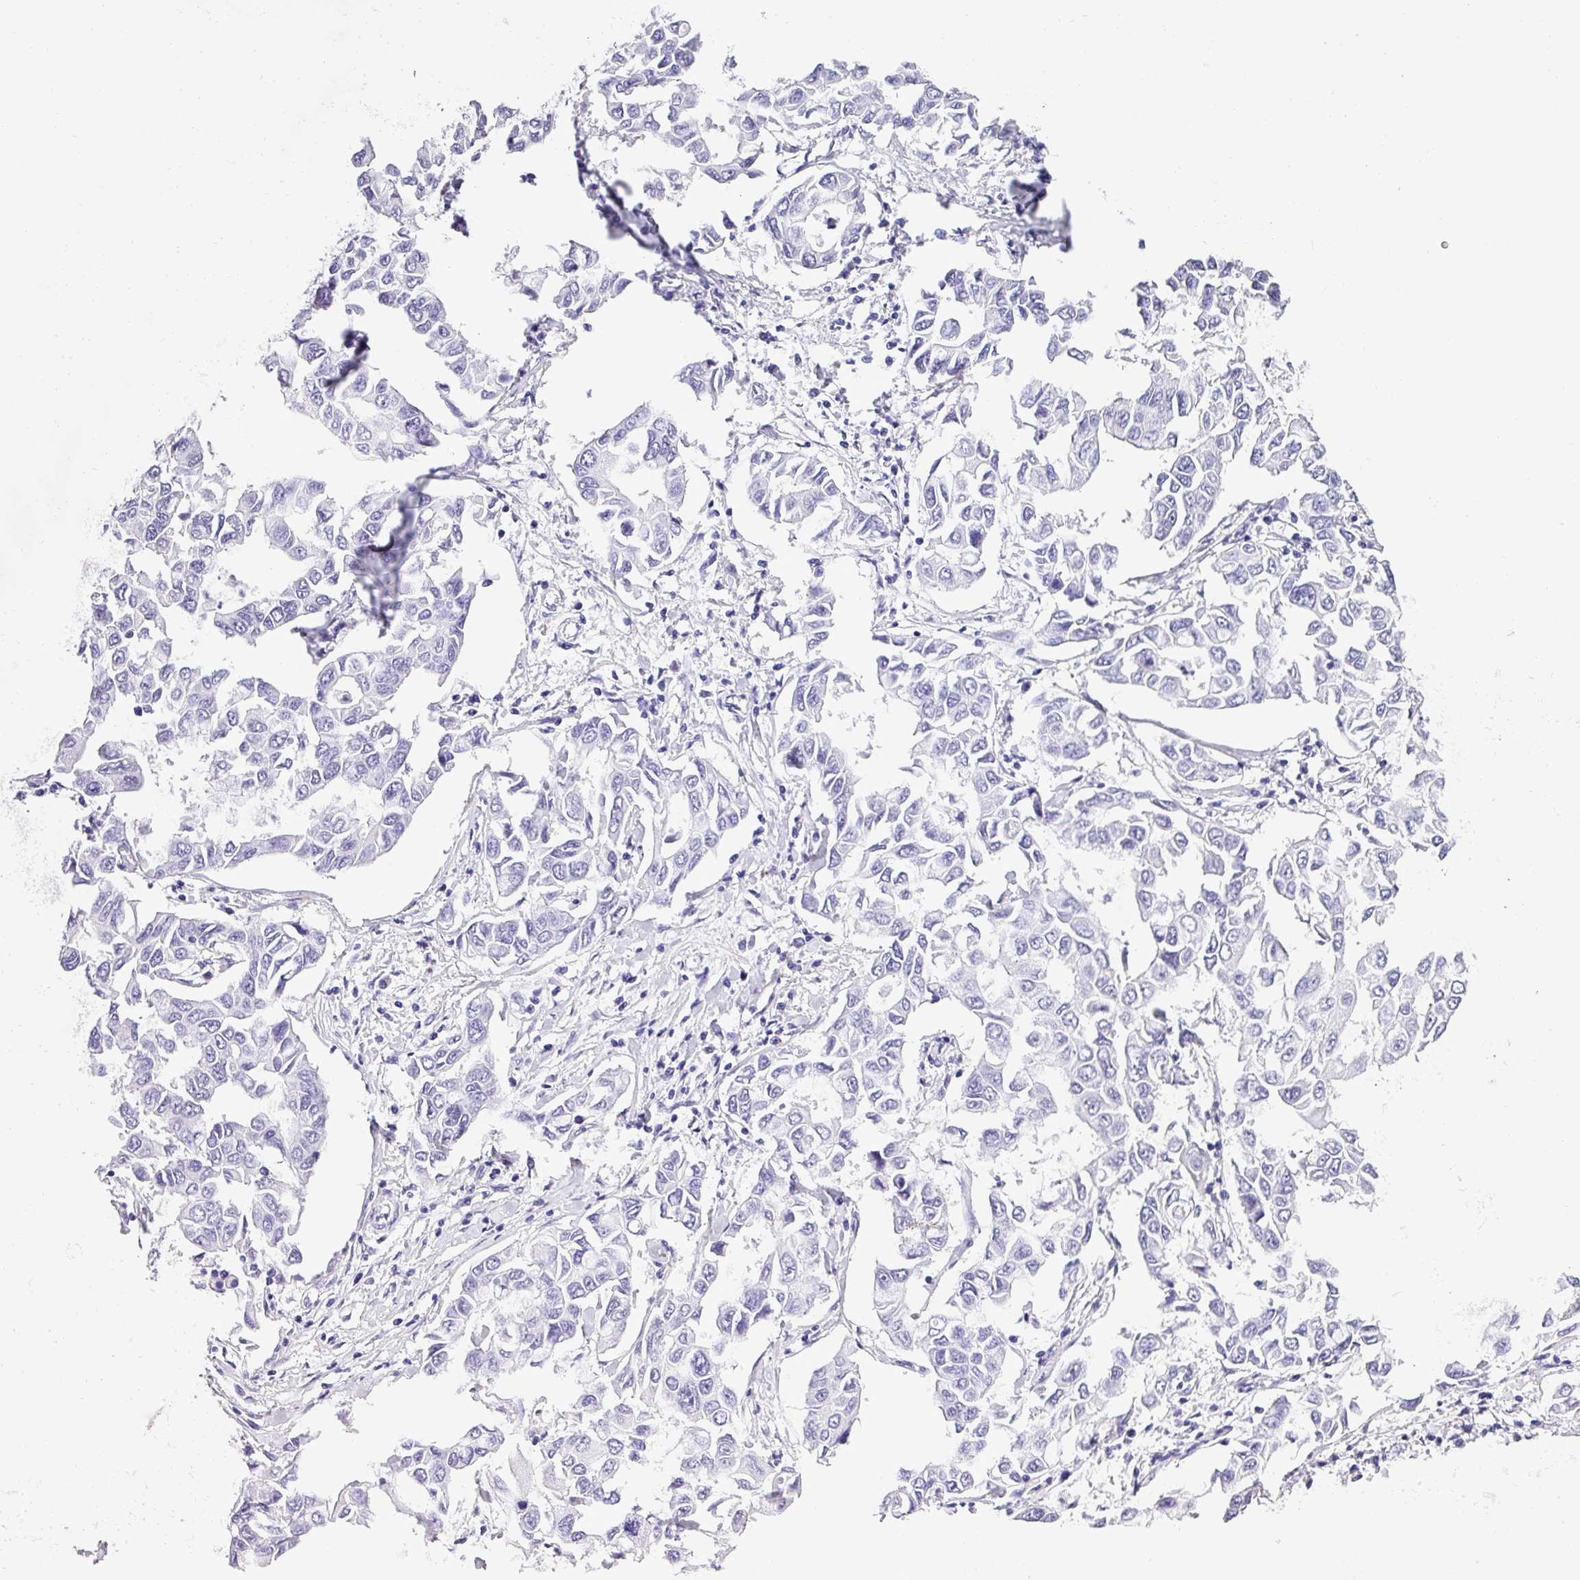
{"staining": {"intensity": "negative", "quantity": "none", "location": "none"}, "tissue": "lung cancer", "cell_type": "Tumor cells", "image_type": "cancer", "snomed": [{"axis": "morphology", "description": "Adenocarcinoma, NOS"}, {"axis": "topography", "description": "Lung"}], "caption": "Lung cancer (adenocarcinoma) was stained to show a protein in brown. There is no significant positivity in tumor cells. The staining was performed using DAB (3,3'-diaminobenzidine) to visualize the protein expression in brown, while the nuclei were stained in blue with hematoxylin (Magnification: 20x).", "gene": "ZG16", "patient": {"sex": "male", "age": 64}}